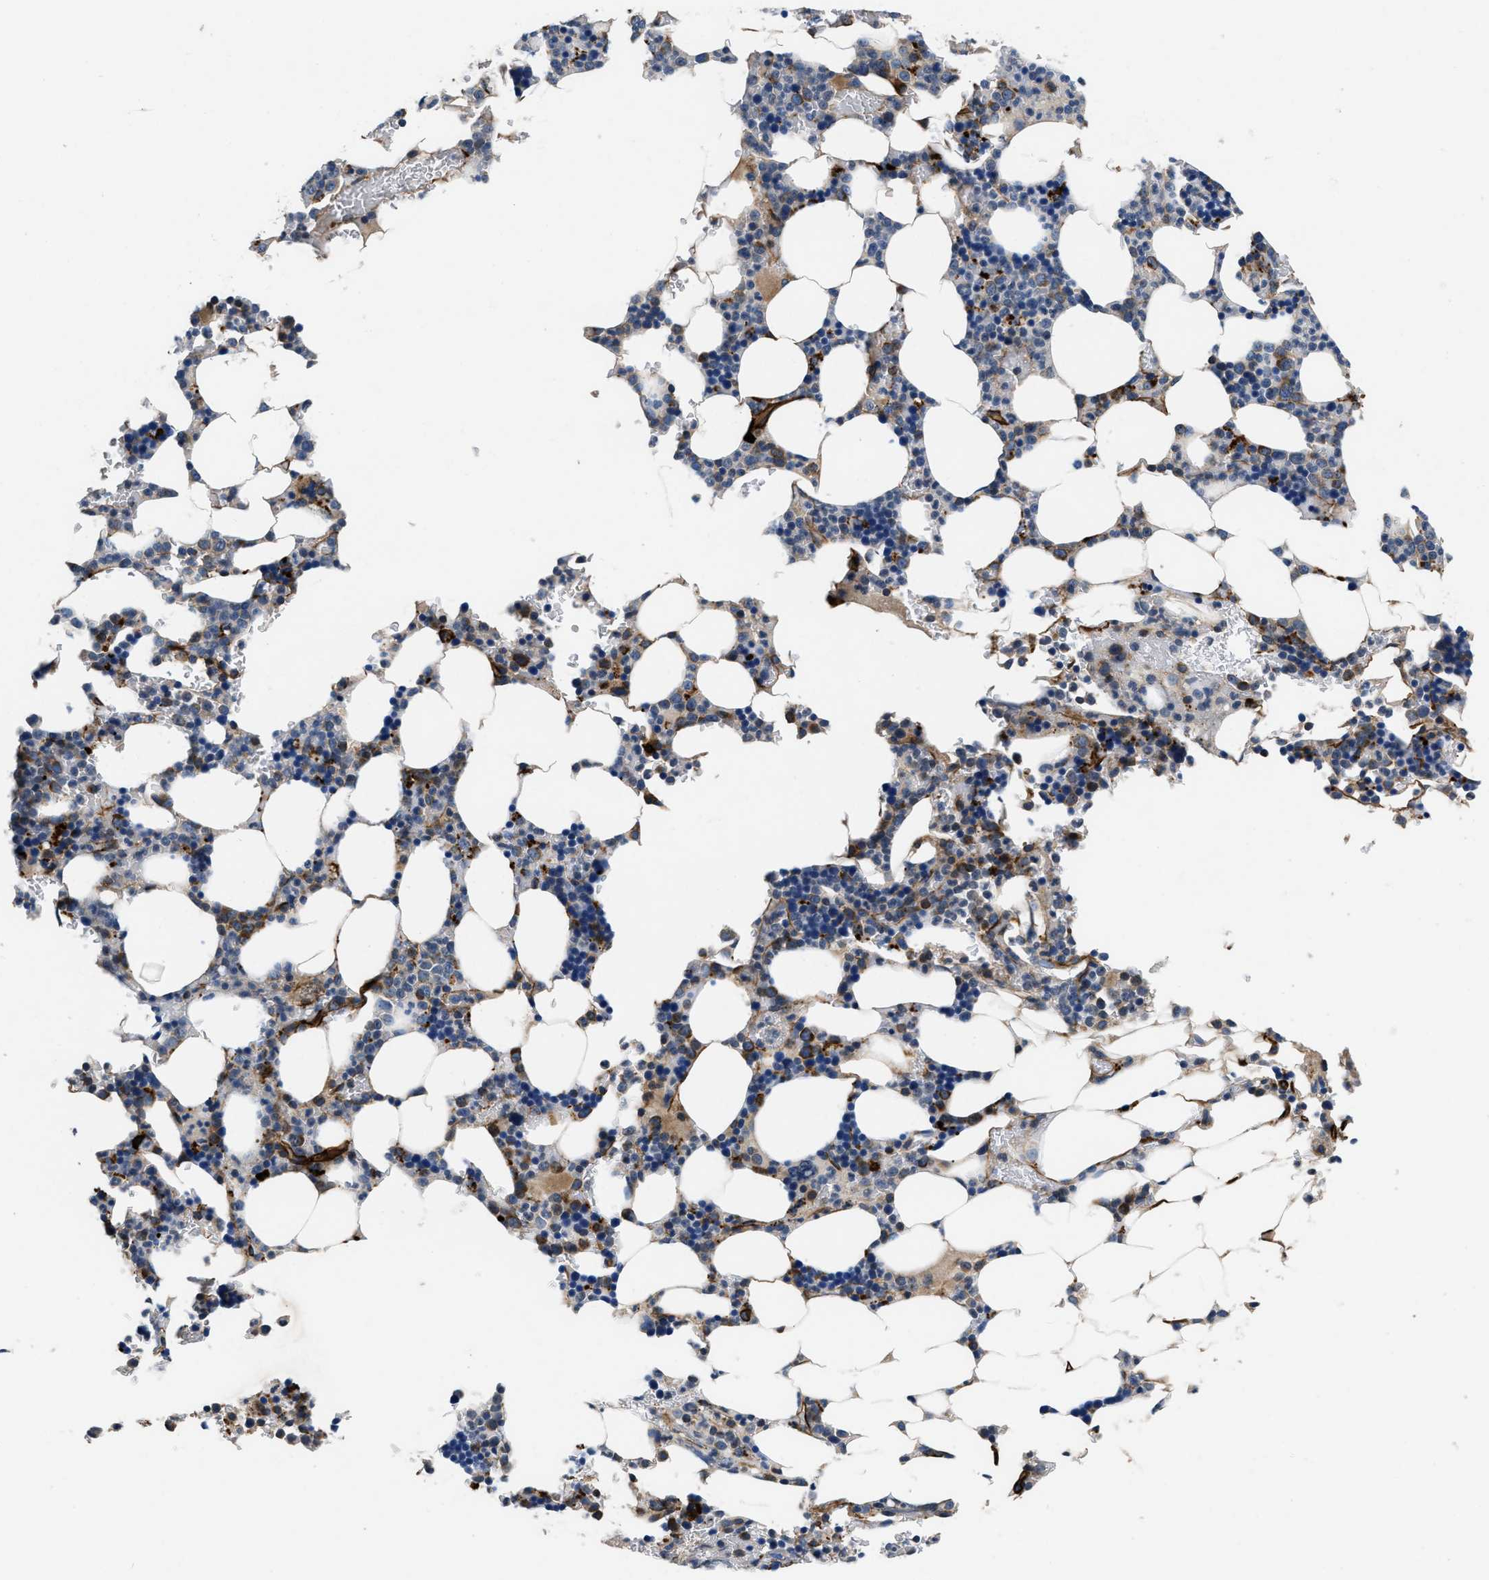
{"staining": {"intensity": "moderate", "quantity": "25%-75%", "location": "cytoplasmic/membranous"}, "tissue": "bone marrow", "cell_type": "Hematopoietic cells", "image_type": "normal", "snomed": [{"axis": "morphology", "description": "Normal tissue, NOS"}, {"axis": "topography", "description": "Bone marrow"}], "caption": "Normal bone marrow was stained to show a protein in brown. There is medium levels of moderate cytoplasmic/membranous expression in approximately 25%-75% of hematopoietic cells. The protein of interest is stained brown, and the nuclei are stained in blue (DAB IHC with brightfield microscopy, high magnification).", "gene": "NME6", "patient": {"sex": "female", "age": 81}}